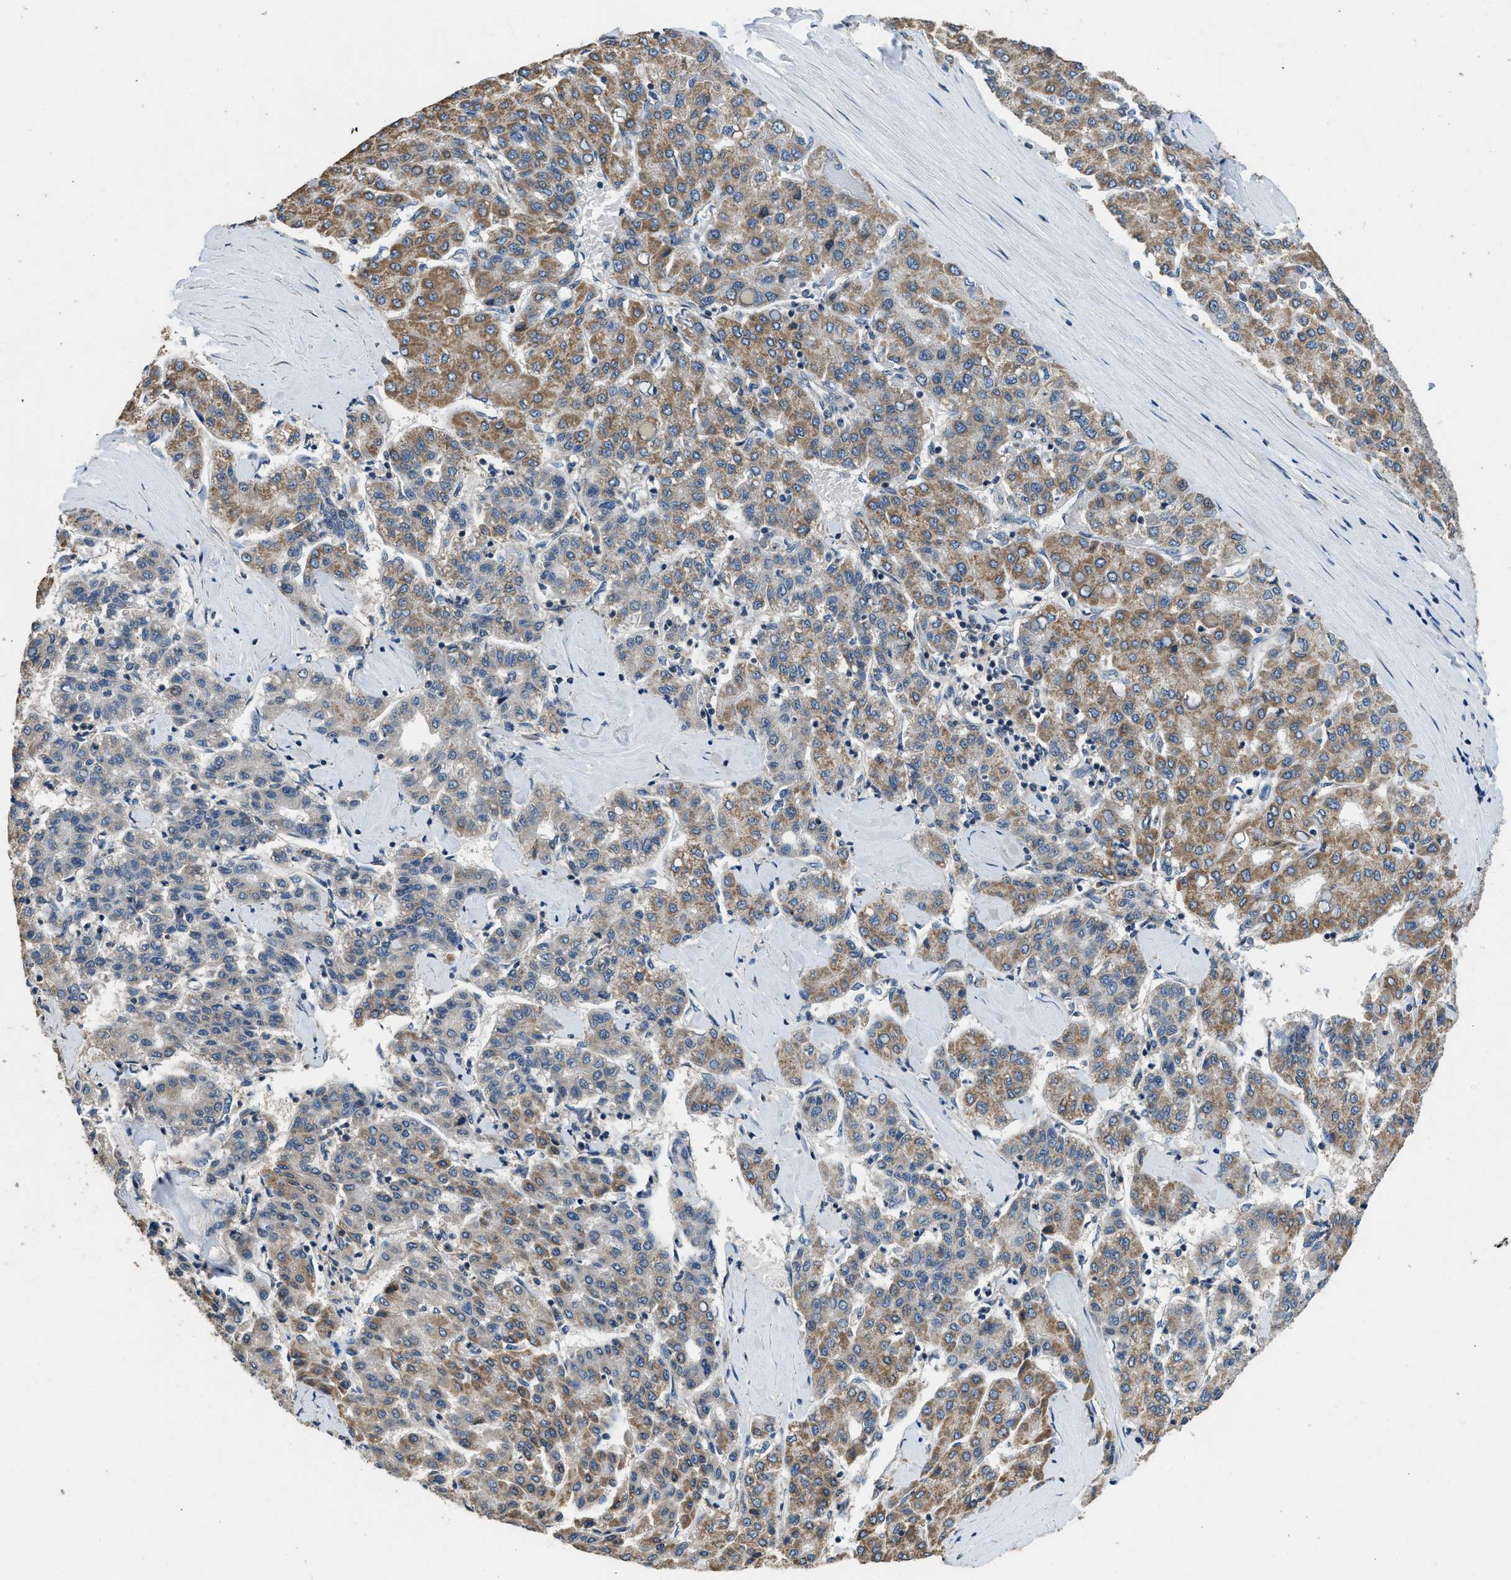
{"staining": {"intensity": "moderate", "quantity": ">75%", "location": "cytoplasmic/membranous"}, "tissue": "liver cancer", "cell_type": "Tumor cells", "image_type": "cancer", "snomed": [{"axis": "morphology", "description": "Carcinoma, Hepatocellular, NOS"}, {"axis": "topography", "description": "Liver"}], "caption": "This is a histology image of IHC staining of liver hepatocellular carcinoma, which shows moderate staining in the cytoplasmic/membranous of tumor cells.", "gene": "SSH2", "patient": {"sex": "male", "age": 65}}